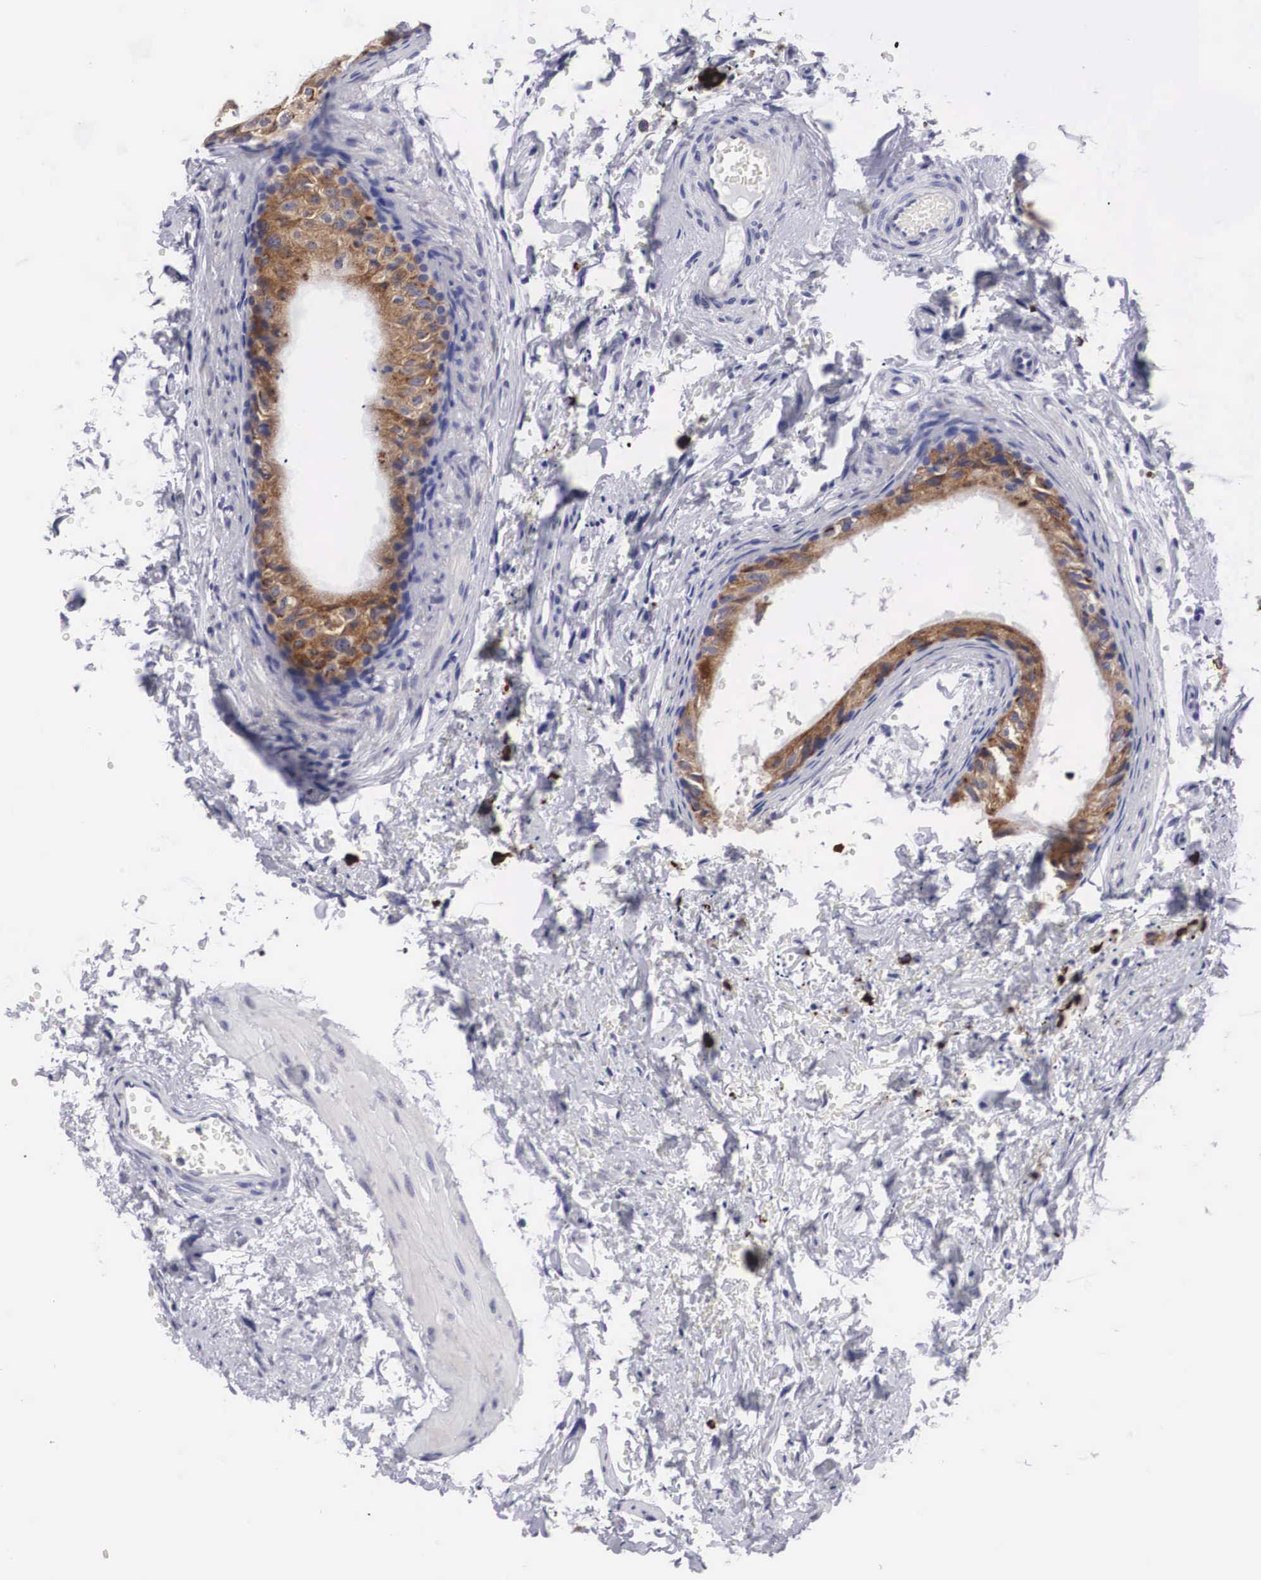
{"staining": {"intensity": "moderate", "quantity": ">75%", "location": "cytoplasmic/membranous"}, "tissue": "epididymis", "cell_type": "Glandular cells", "image_type": "normal", "snomed": [{"axis": "morphology", "description": "Normal tissue, NOS"}, {"axis": "topography", "description": "Epididymis"}], "caption": "Glandular cells reveal medium levels of moderate cytoplasmic/membranous positivity in approximately >75% of cells in unremarkable epididymis.", "gene": "ARMCX3", "patient": {"sex": "male", "age": 77}}